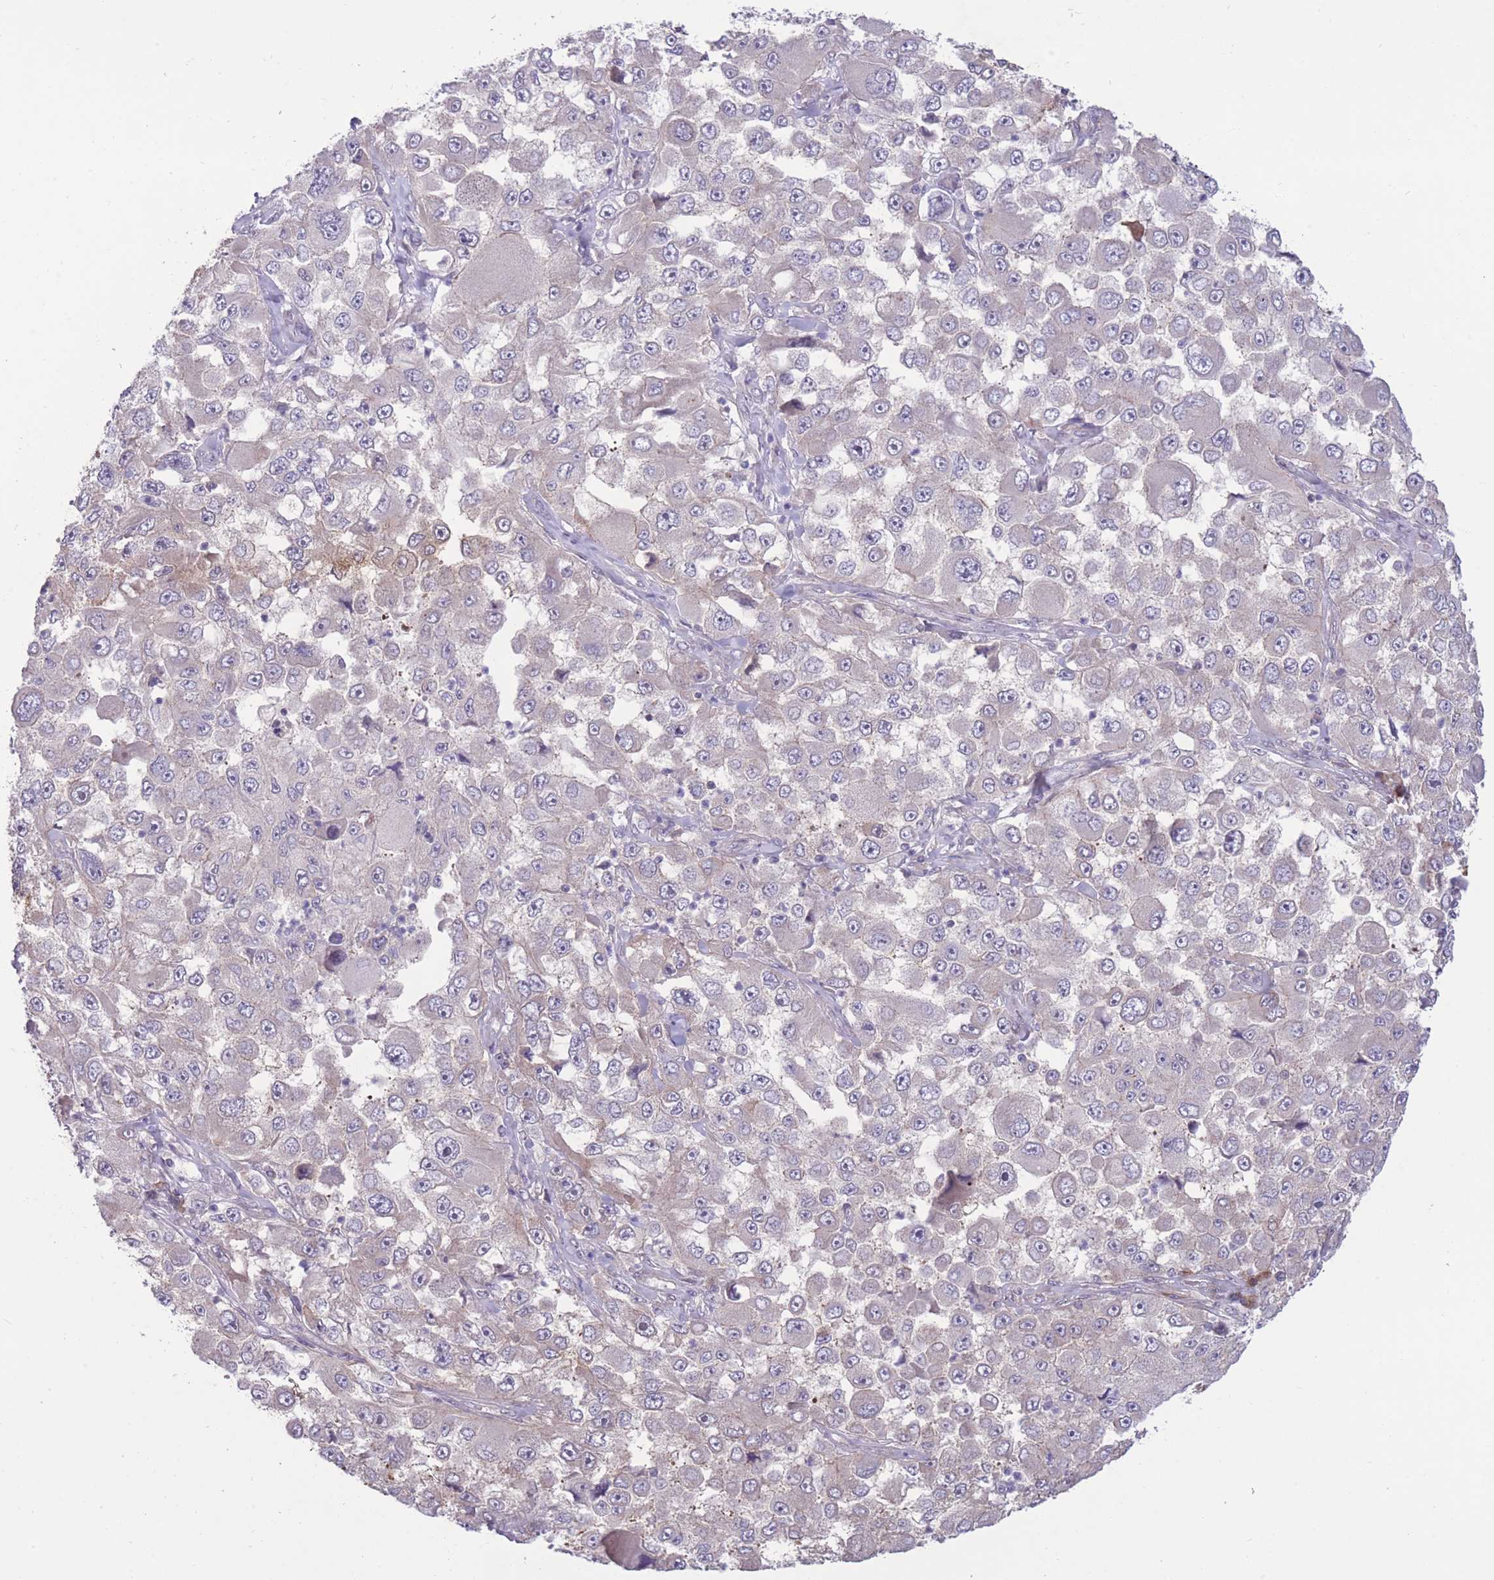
{"staining": {"intensity": "negative", "quantity": "none", "location": "none"}, "tissue": "melanoma", "cell_type": "Tumor cells", "image_type": "cancer", "snomed": [{"axis": "morphology", "description": "Malignant melanoma, Metastatic site"}, {"axis": "topography", "description": "Lymph node"}], "caption": "Human malignant melanoma (metastatic site) stained for a protein using immunohistochemistry demonstrates no staining in tumor cells.", "gene": "RIC8A", "patient": {"sex": "male", "age": 62}}